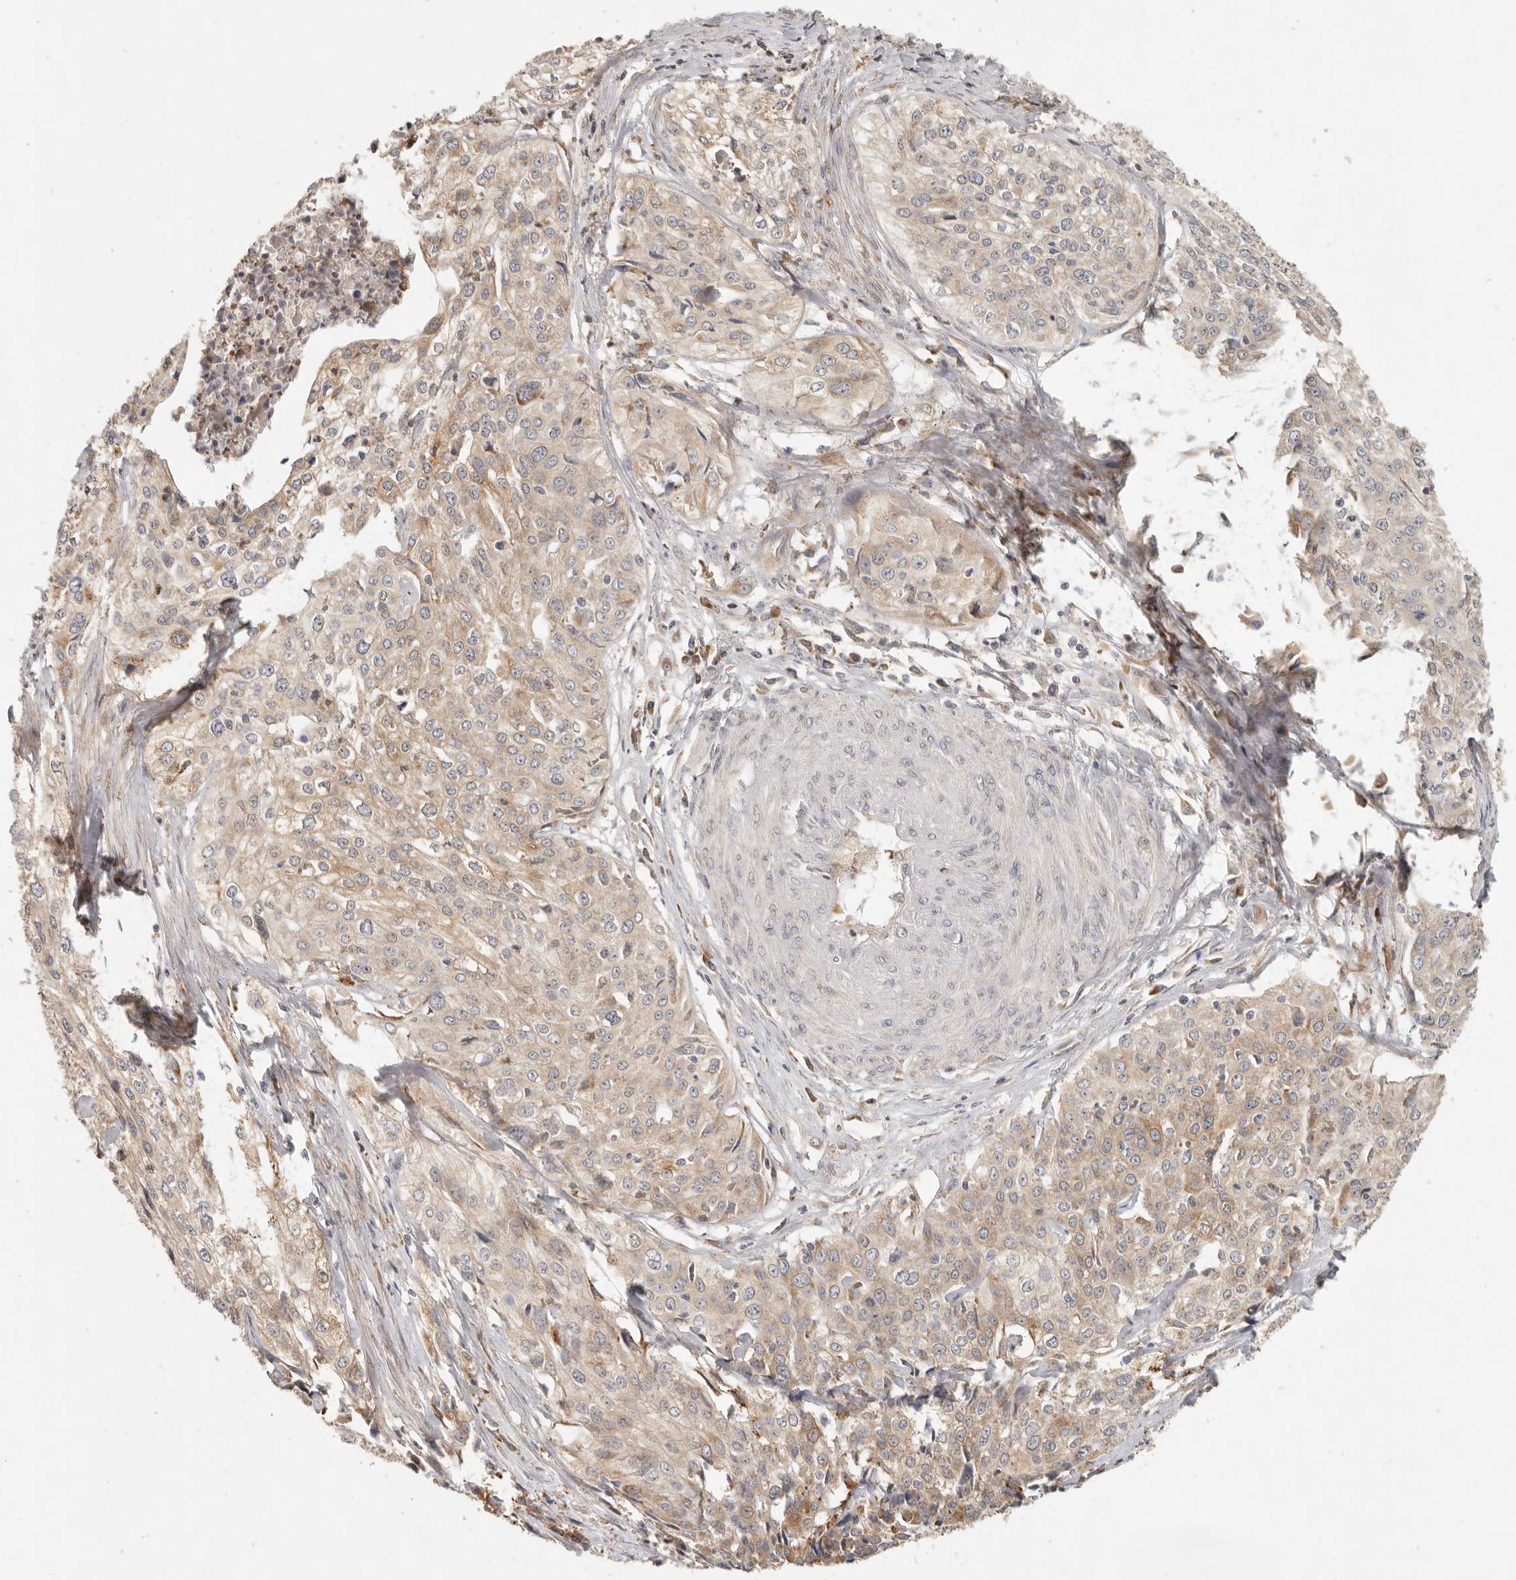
{"staining": {"intensity": "weak", "quantity": ">75%", "location": "cytoplasmic/membranous"}, "tissue": "cervical cancer", "cell_type": "Tumor cells", "image_type": "cancer", "snomed": [{"axis": "morphology", "description": "Squamous cell carcinoma, NOS"}, {"axis": "topography", "description": "Cervix"}], "caption": "Human cervical squamous cell carcinoma stained for a protein (brown) exhibits weak cytoplasmic/membranous positive positivity in approximately >75% of tumor cells.", "gene": "ARHGEF10L", "patient": {"sex": "female", "age": 31}}